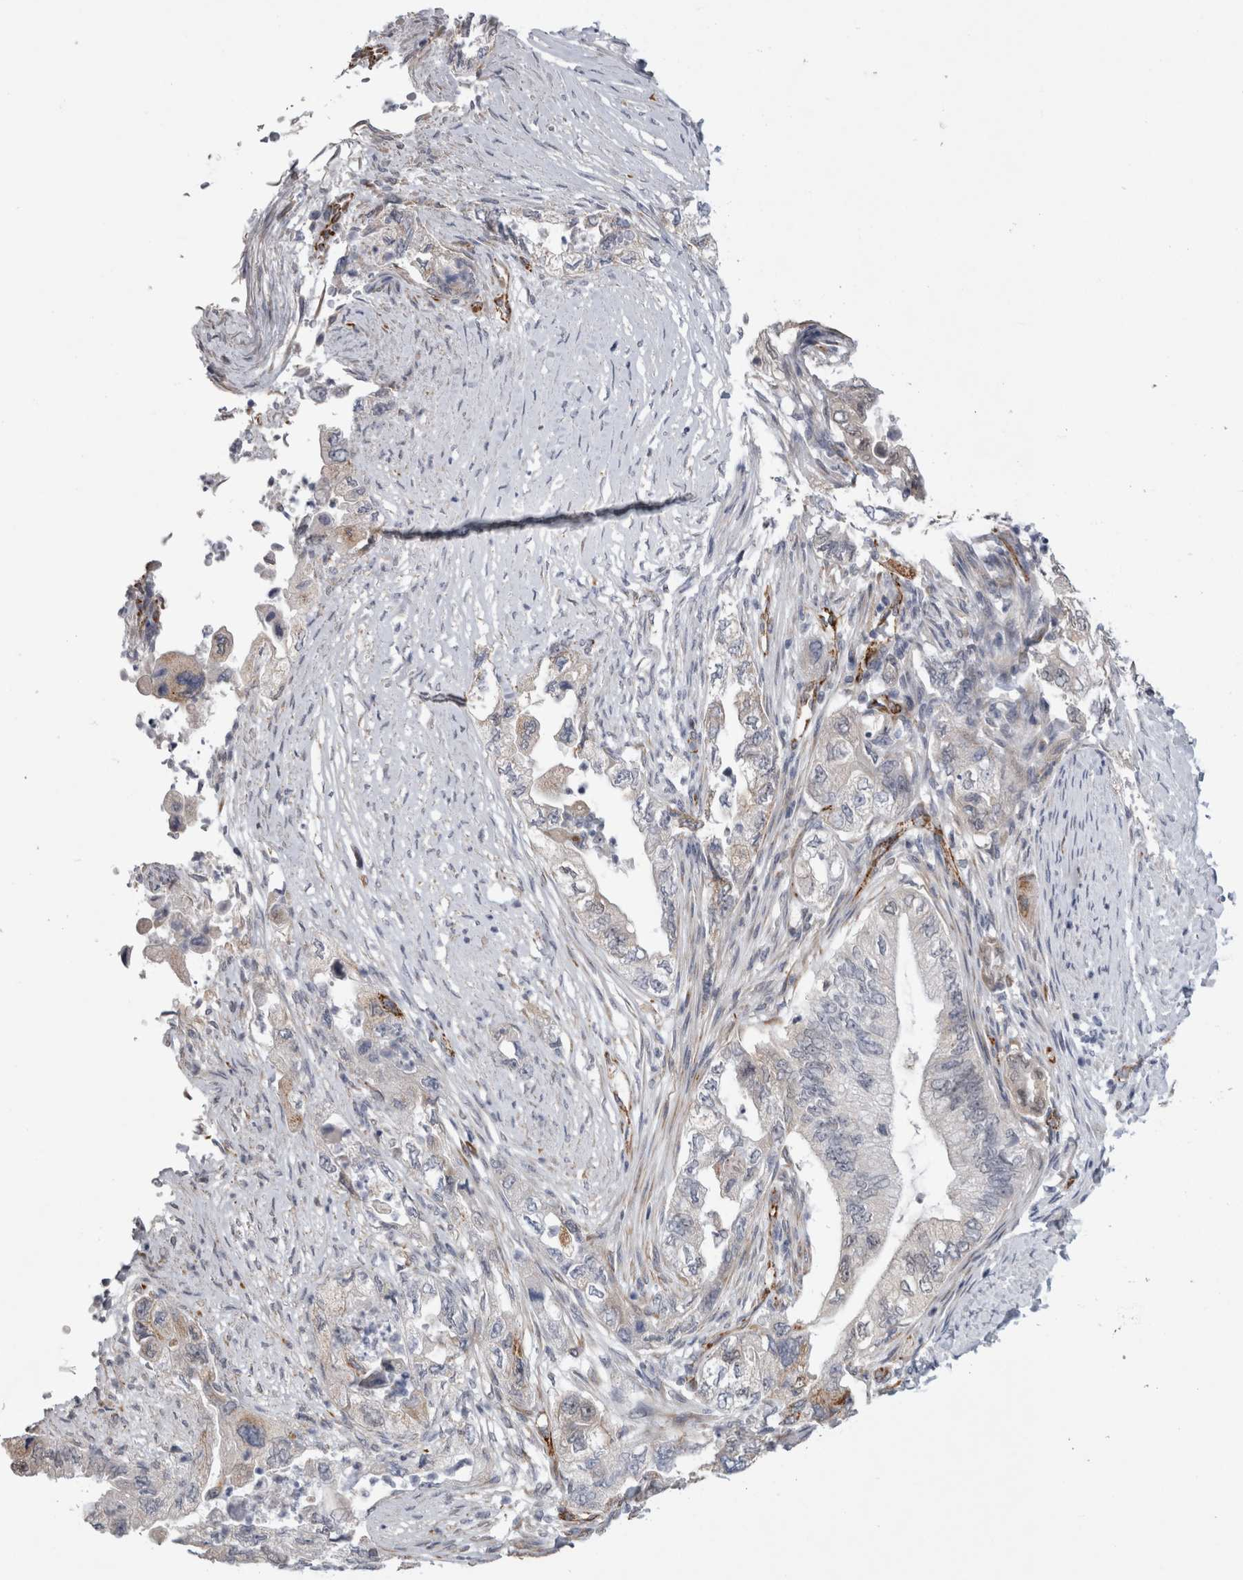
{"staining": {"intensity": "negative", "quantity": "none", "location": "none"}, "tissue": "pancreatic cancer", "cell_type": "Tumor cells", "image_type": "cancer", "snomed": [{"axis": "morphology", "description": "Adenocarcinoma, NOS"}, {"axis": "topography", "description": "Pancreas"}], "caption": "This is an immunohistochemistry (IHC) photomicrograph of human adenocarcinoma (pancreatic). There is no positivity in tumor cells.", "gene": "ACOT7", "patient": {"sex": "female", "age": 73}}